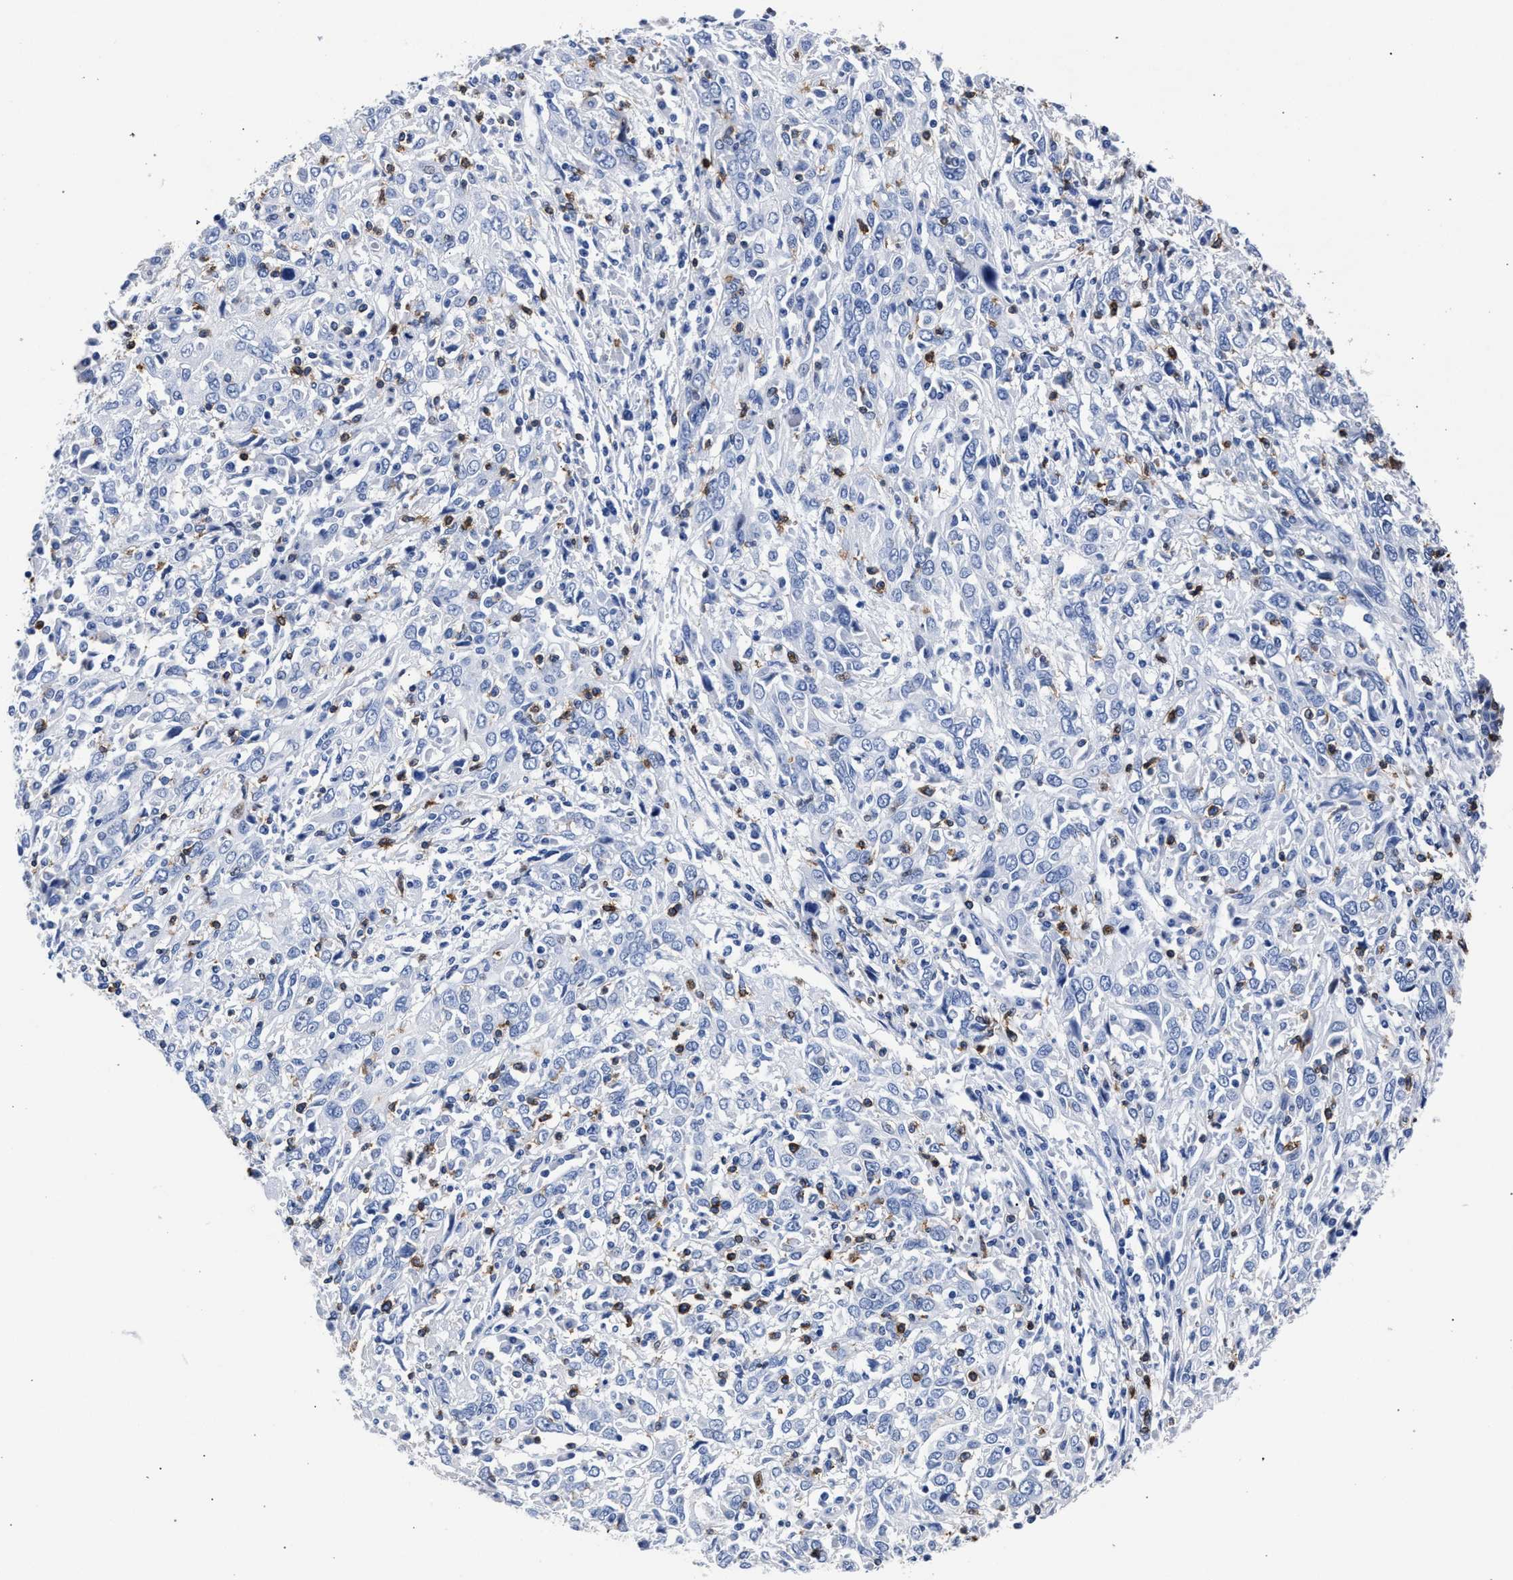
{"staining": {"intensity": "negative", "quantity": "none", "location": "none"}, "tissue": "cervical cancer", "cell_type": "Tumor cells", "image_type": "cancer", "snomed": [{"axis": "morphology", "description": "Squamous cell carcinoma, NOS"}, {"axis": "topography", "description": "Cervix"}], "caption": "This histopathology image is of cervical squamous cell carcinoma stained with immunohistochemistry (IHC) to label a protein in brown with the nuclei are counter-stained blue. There is no staining in tumor cells.", "gene": "KLRK1", "patient": {"sex": "female", "age": 46}}